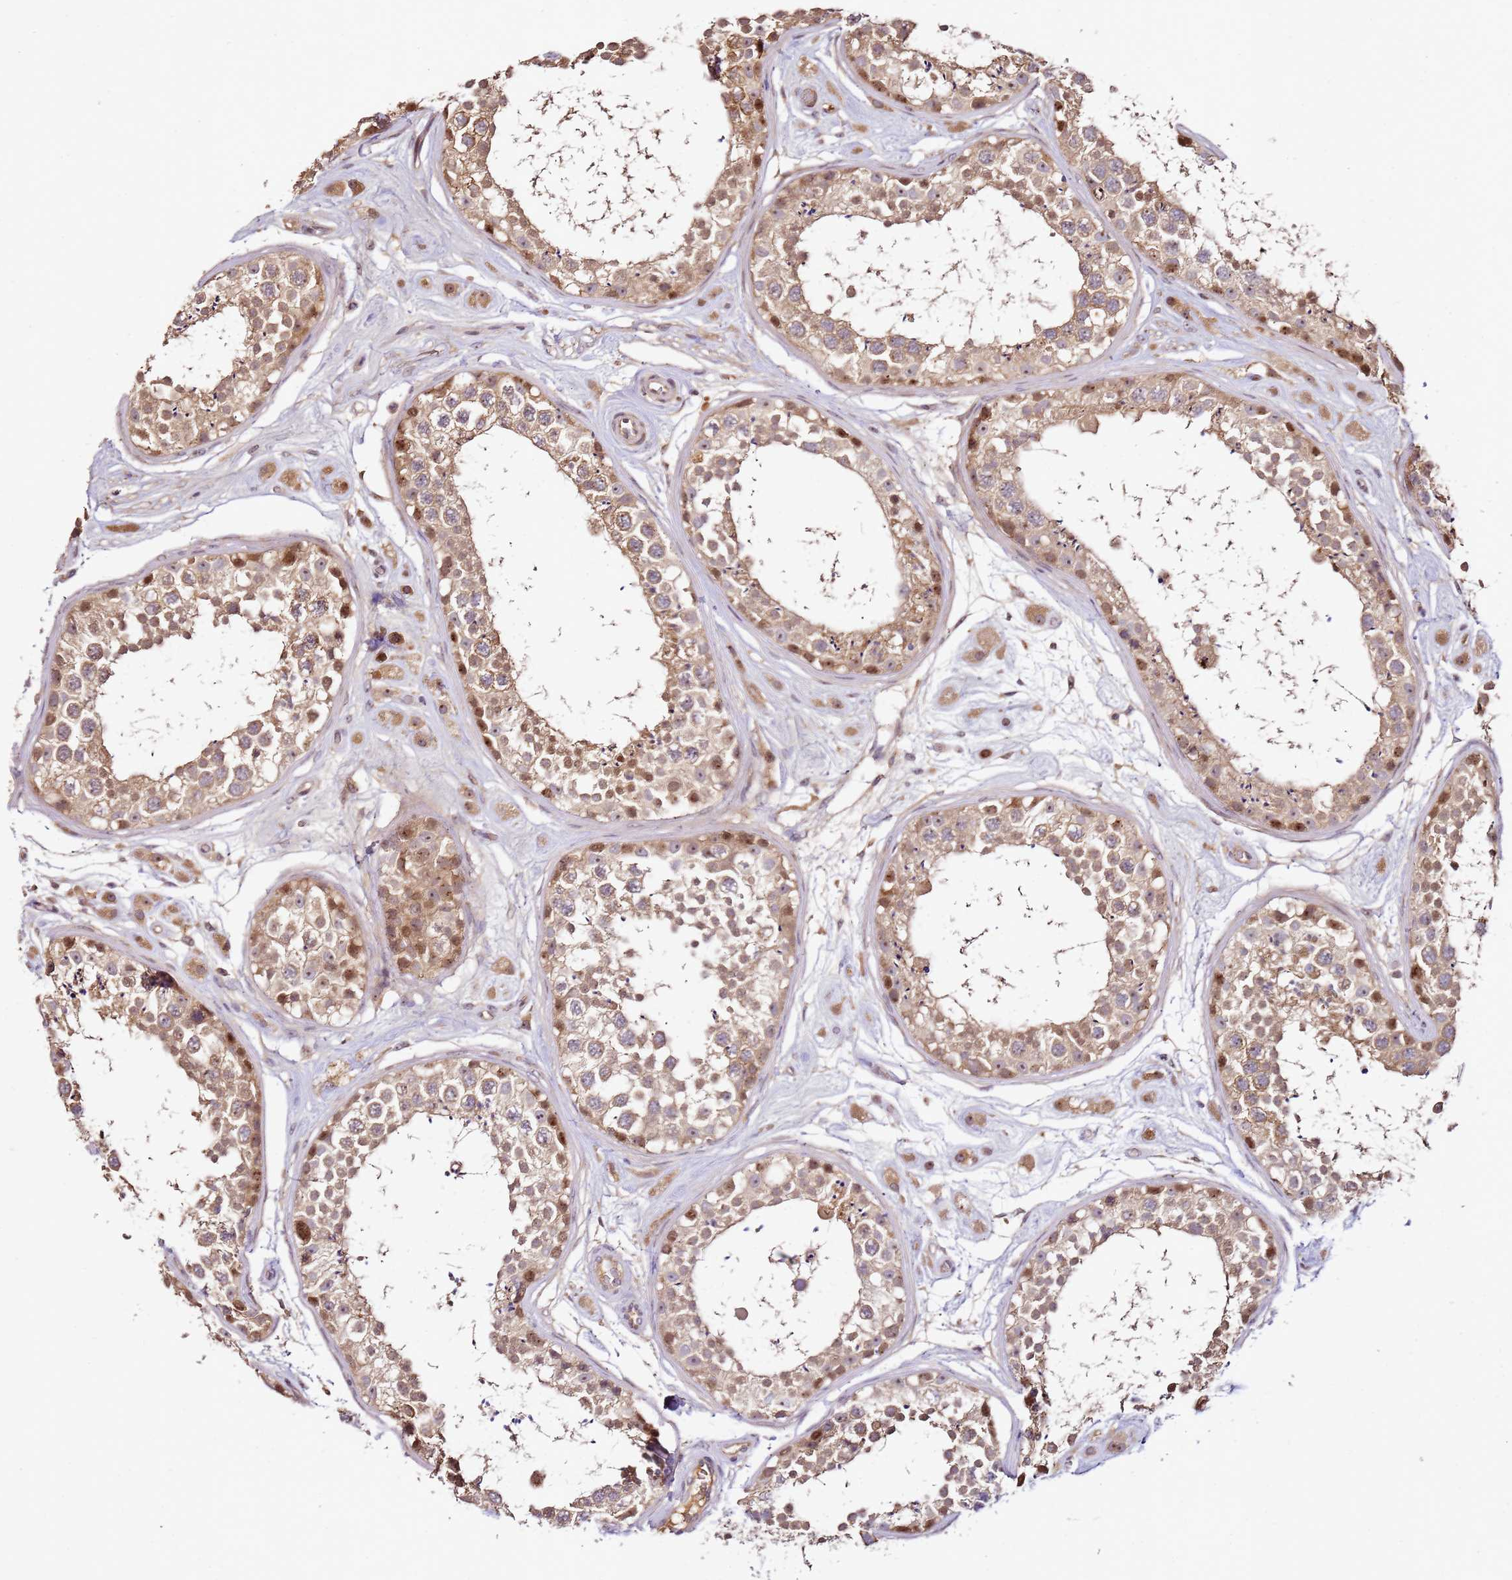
{"staining": {"intensity": "moderate", "quantity": ">75%", "location": "cytoplasmic/membranous,nuclear"}, "tissue": "testis", "cell_type": "Cells in seminiferous ducts", "image_type": "normal", "snomed": [{"axis": "morphology", "description": "Normal tissue, NOS"}, {"axis": "topography", "description": "Testis"}], "caption": "Immunohistochemistry (IHC) (DAB (3,3'-diaminobenzidine)) staining of unremarkable testis exhibits moderate cytoplasmic/membranous,nuclear protein expression in approximately >75% of cells in seminiferous ducts.", "gene": "DDX27", "patient": {"sex": "male", "age": 25}}